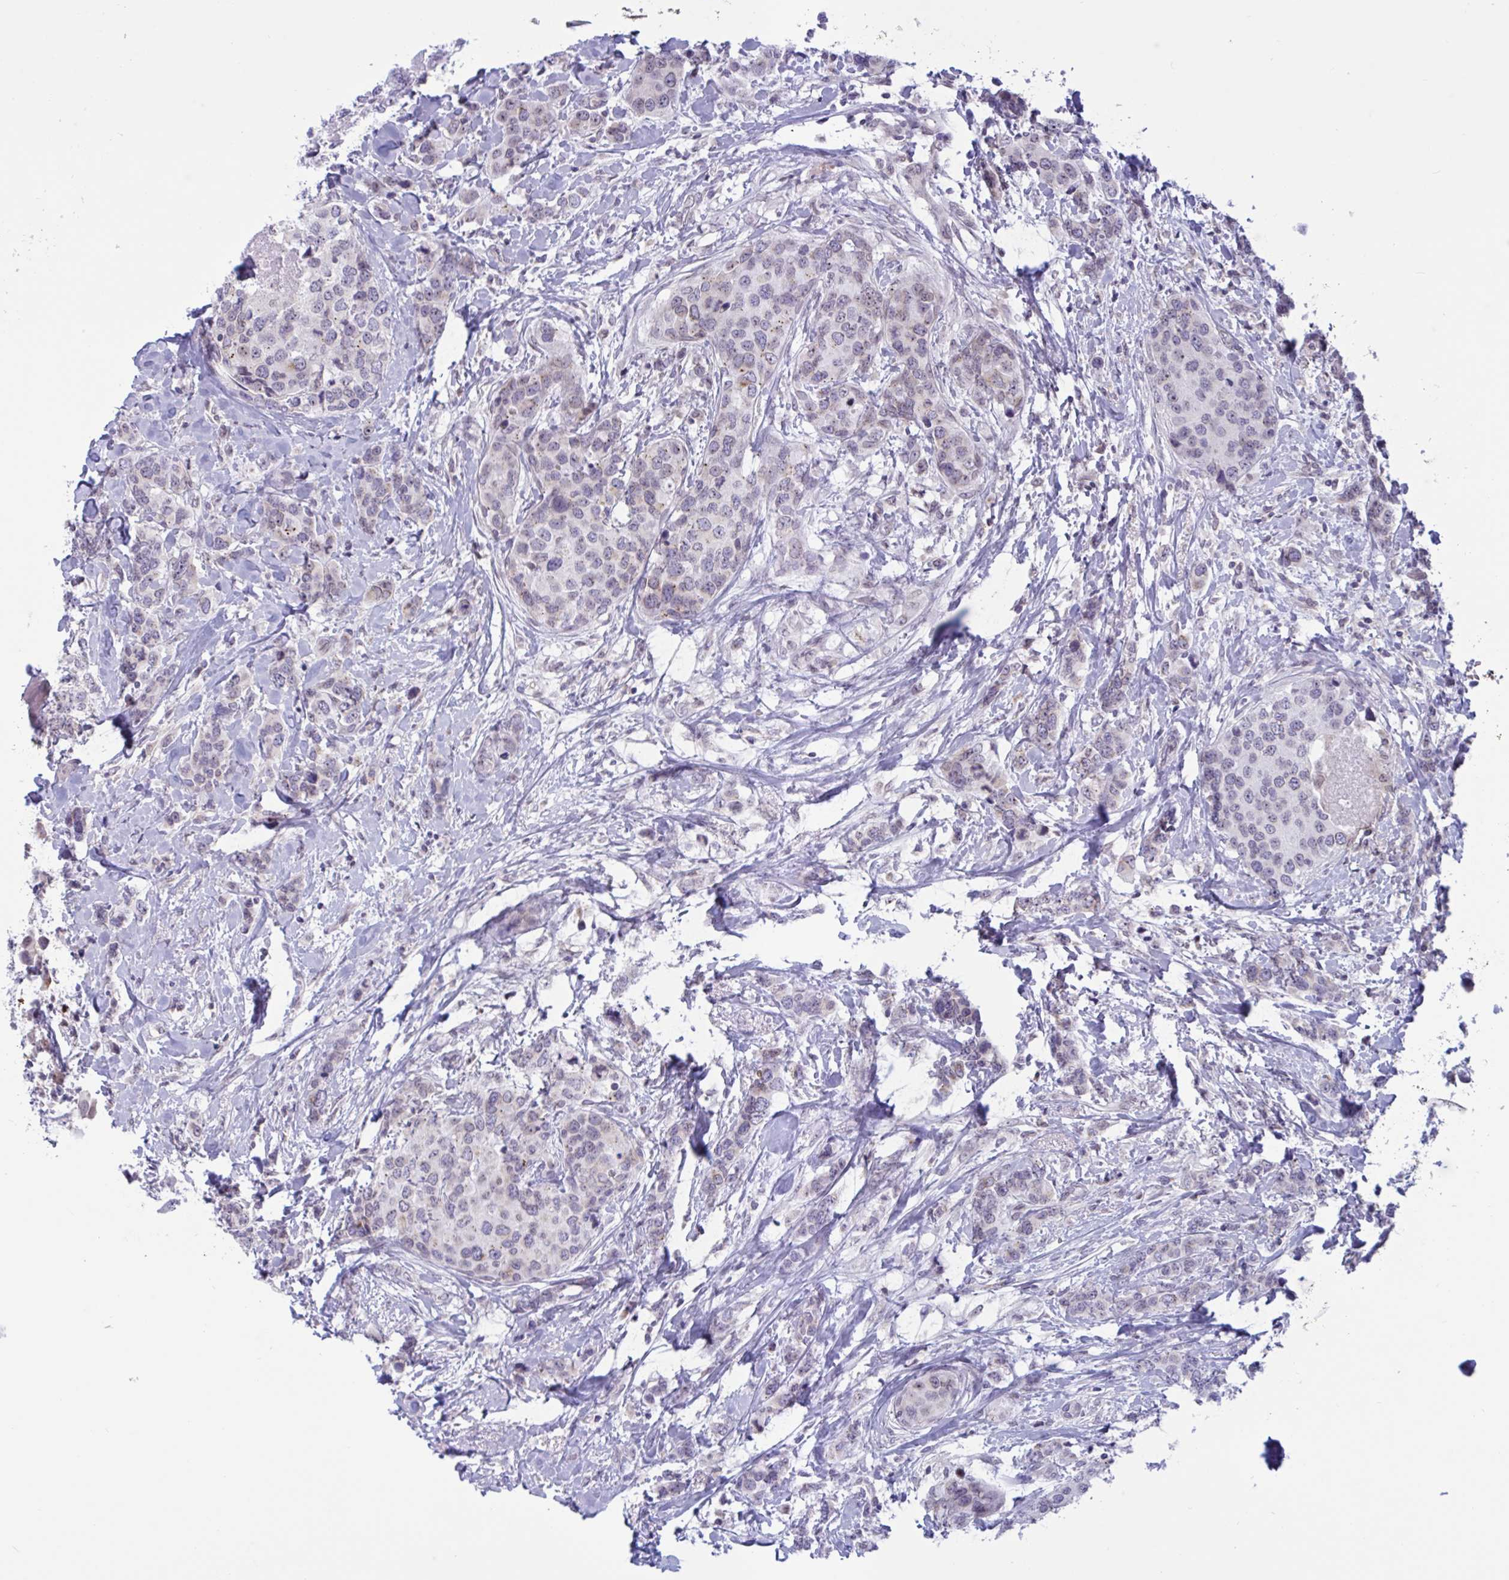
{"staining": {"intensity": "weak", "quantity": "<25%", "location": "cytoplasmic/membranous"}, "tissue": "breast cancer", "cell_type": "Tumor cells", "image_type": "cancer", "snomed": [{"axis": "morphology", "description": "Lobular carcinoma"}, {"axis": "topography", "description": "Breast"}], "caption": "Lobular carcinoma (breast) was stained to show a protein in brown. There is no significant expression in tumor cells. The staining was performed using DAB (3,3'-diaminobenzidine) to visualize the protein expression in brown, while the nuclei were stained in blue with hematoxylin (Magnification: 20x).", "gene": "DOCK11", "patient": {"sex": "female", "age": 59}}